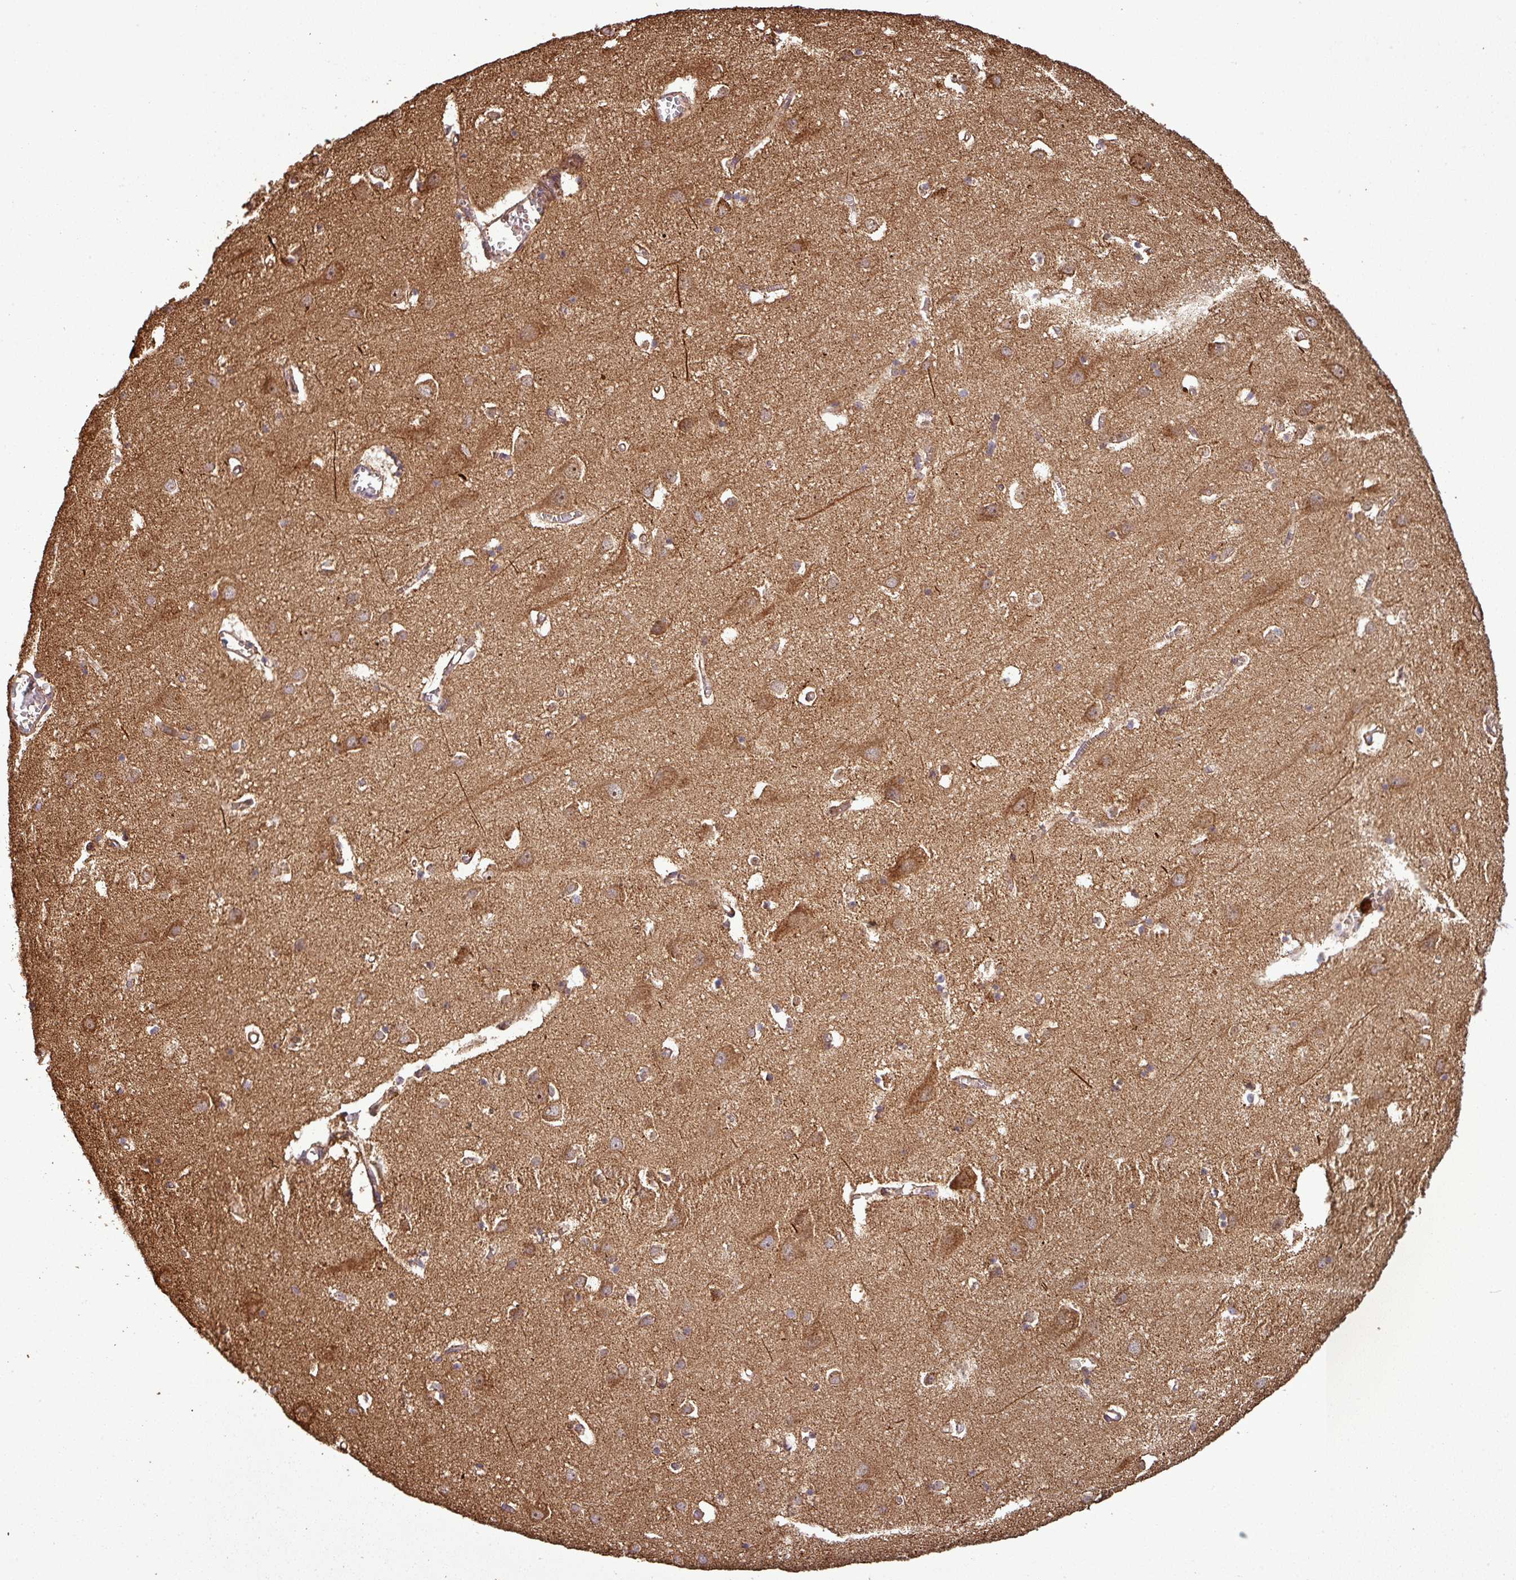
{"staining": {"intensity": "moderate", "quantity": ">75%", "location": "cytoplasmic/membranous"}, "tissue": "cerebral cortex", "cell_type": "Endothelial cells", "image_type": "normal", "snomed": [{"axis": "morphology", "description": "Normal tissue, NOS"}, {"axis": "topography", "description": "Cerebral cortex"}], "caption": "Cerebral cortex stained with DAB IHC reveals medium levels of moderate cytoplasmic/membranous expression in about >75% of endothelial cells. The staining was performed using DAB (3,3'-diaminobenzidine) to visualize the protein expression in brown, while the nuclei were stained in blue with hematoxylin (Magnification: 20x).", "gene": "PLEKHM1", "patient": {"sex": "male", "age": 70}}